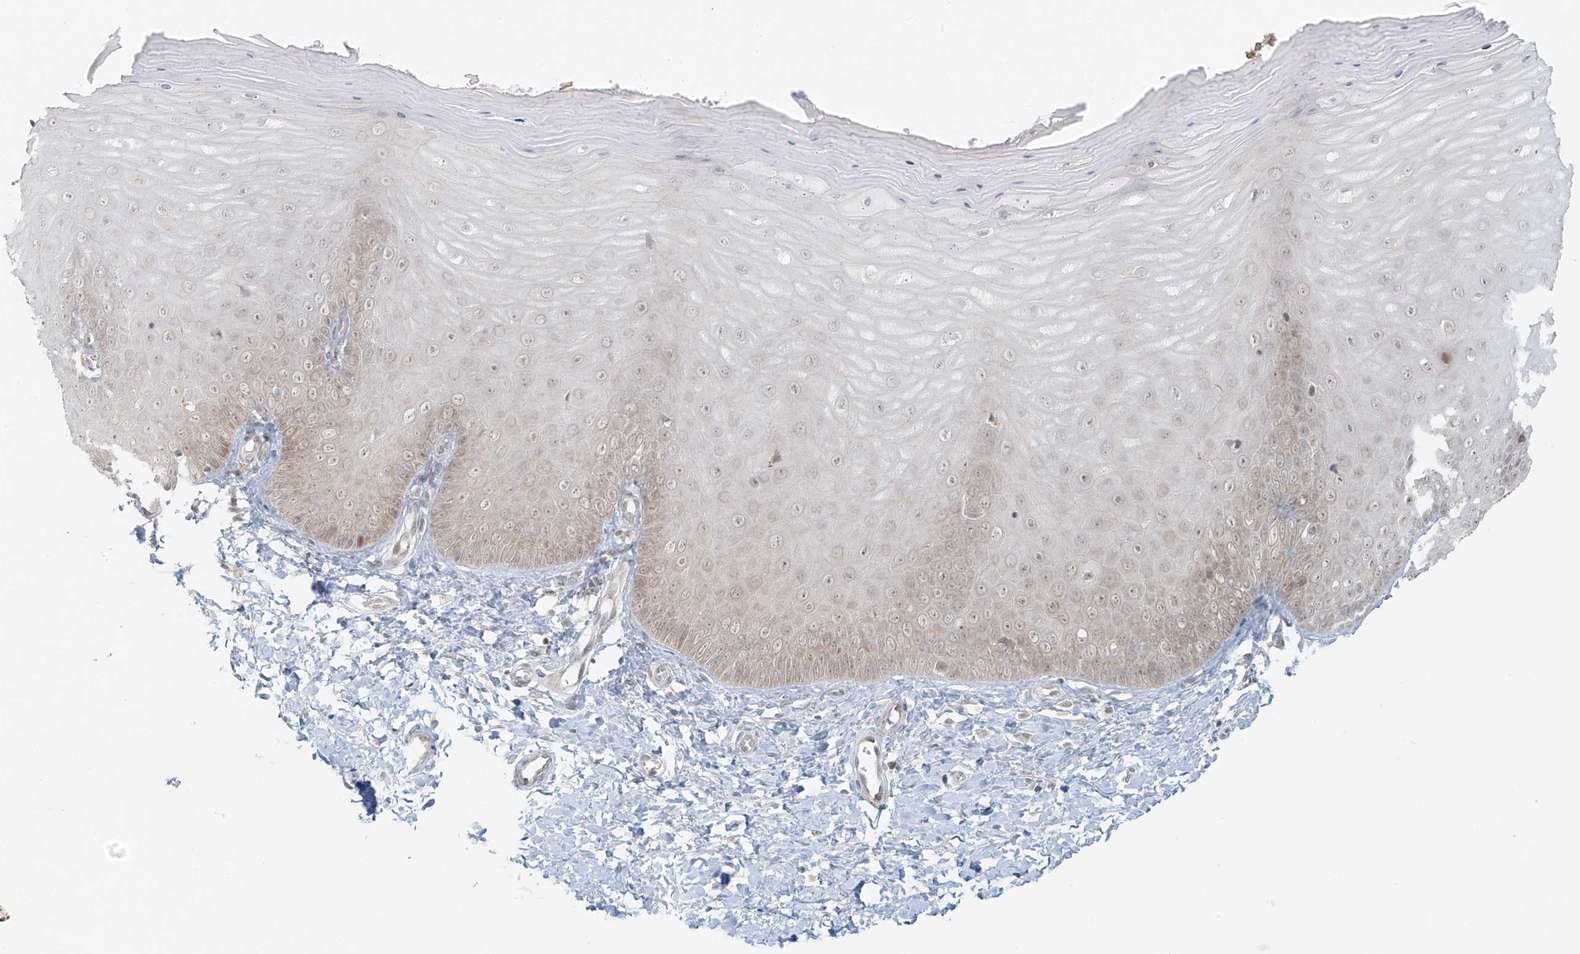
{"staining": {"intensity": "moderate", "quantity": "<25%", "location": "cytoplasmic/membranous"}, "tissue": "cervix", "cell_type": "Glandular cells", "image_type": "normal", "snomed": [{"axis": "morphology", "description": "Normal tissue, NOS"}, {"axis": "topography", "description": "Cervix"}], "caption": "IHC staining of benign cervix, which demonstrates low levels of moderate cytoplasmic/membranous positivity in about <25% of glandular cells indicating moderate cytoplasmic/membranous protein positivity. The staining was performed using DAB (3,3'-diaminobenzidine) (brown) for protein detection and nuclei were counterstained in hematoxylin (blue).", "gene": "MIPEP", "patient": {"sex": "female", "age": 55}}